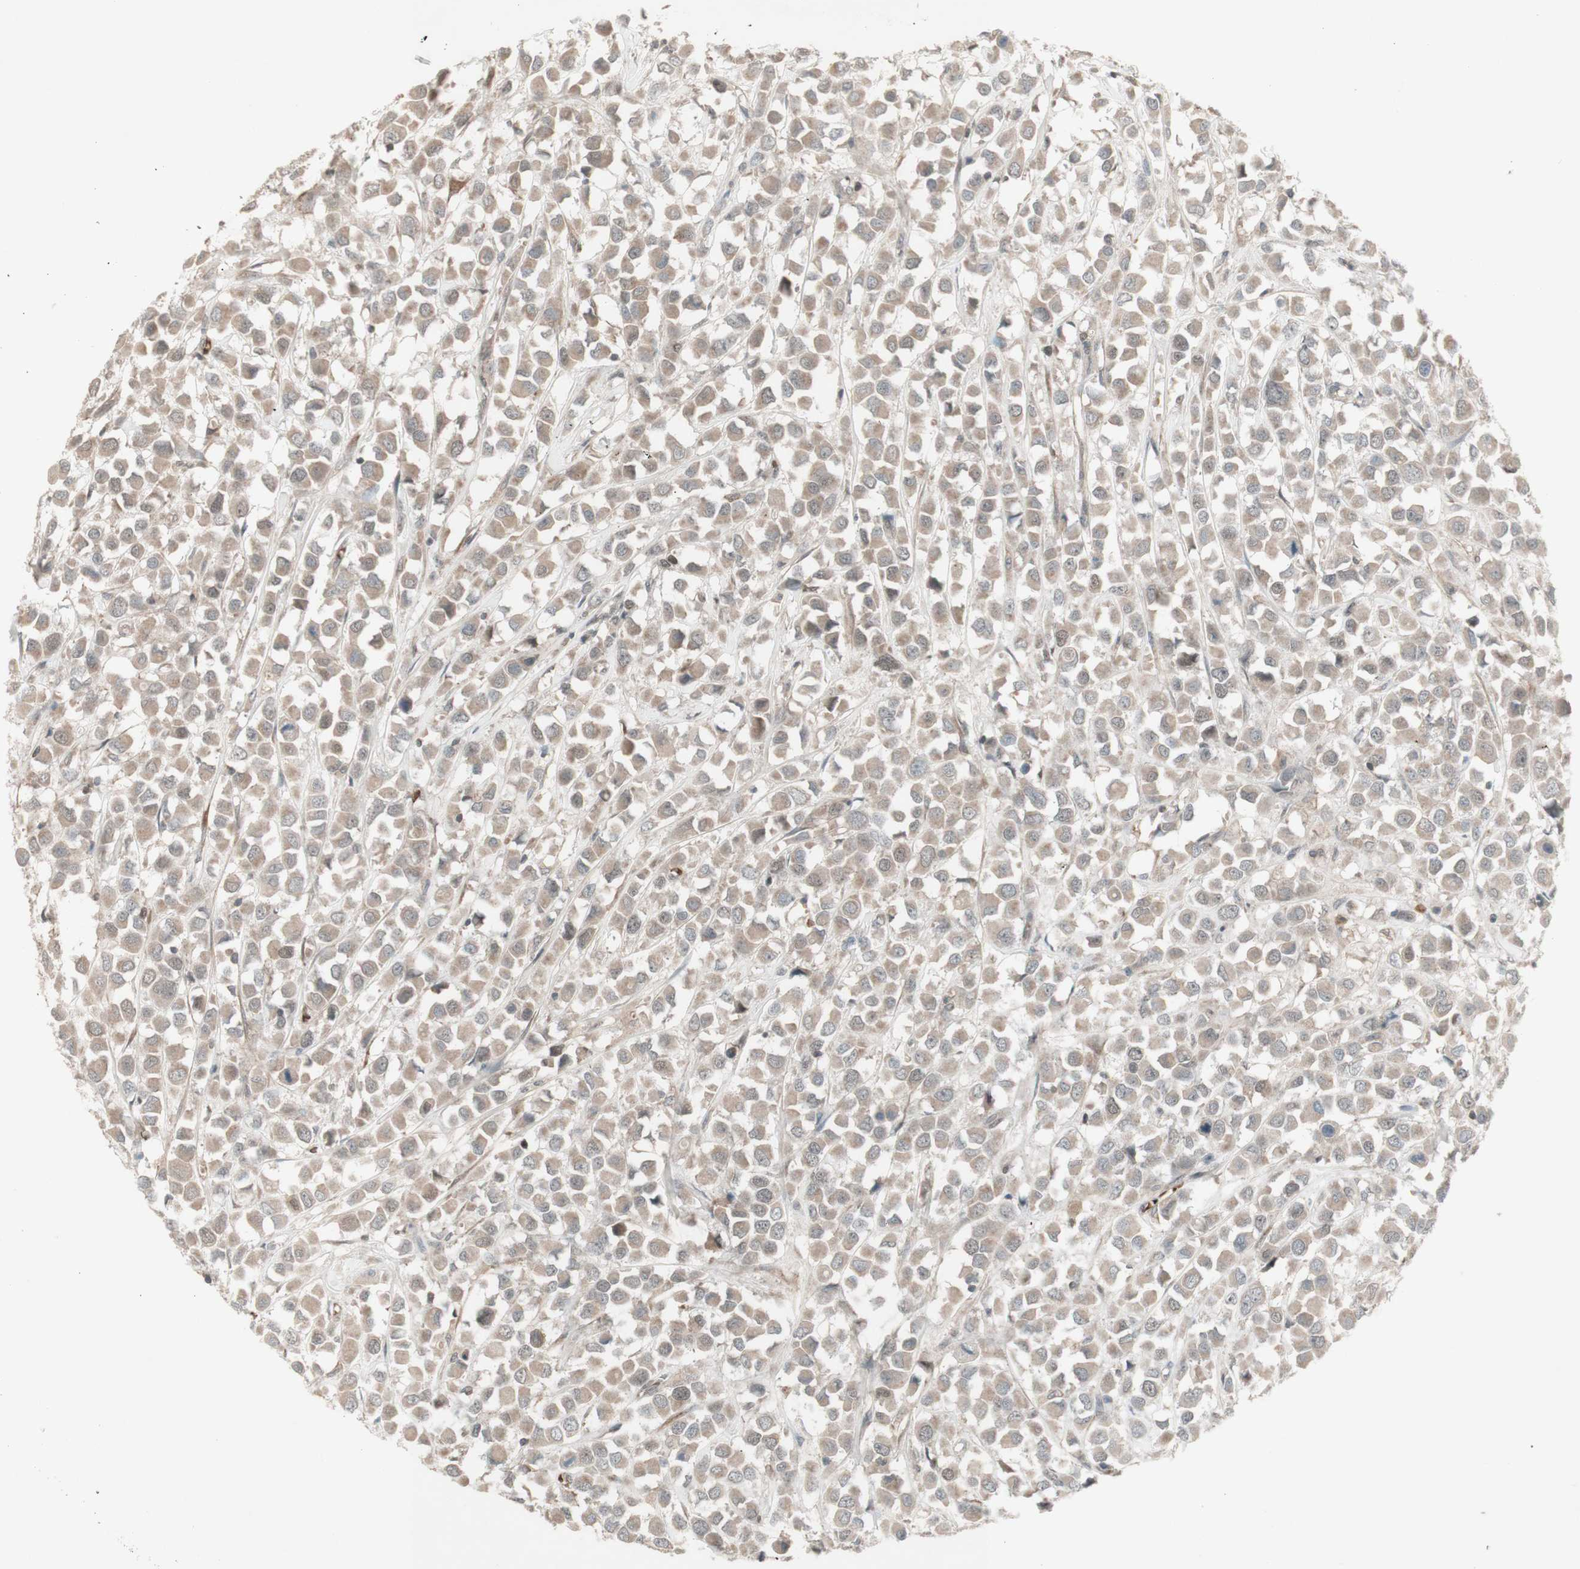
{"staining": {"intensity": "negative", "quantity": "none", "location": "none"}, "tissue": "breast cancer", "cell_type": "Tumor cells", "image_type": "cancer", "snomed": [{"axis": "morphology", "description": "Duct carcinoma"}, {"axis": "topography", "description": "Breast"}], "caption": "Immunohistochemistry (IHC) of invasive ductal carcinoma (breast) displays no expression in tumor cells.", "gene": "MSH6", "patient": {"sex": "female", "age": 61}}